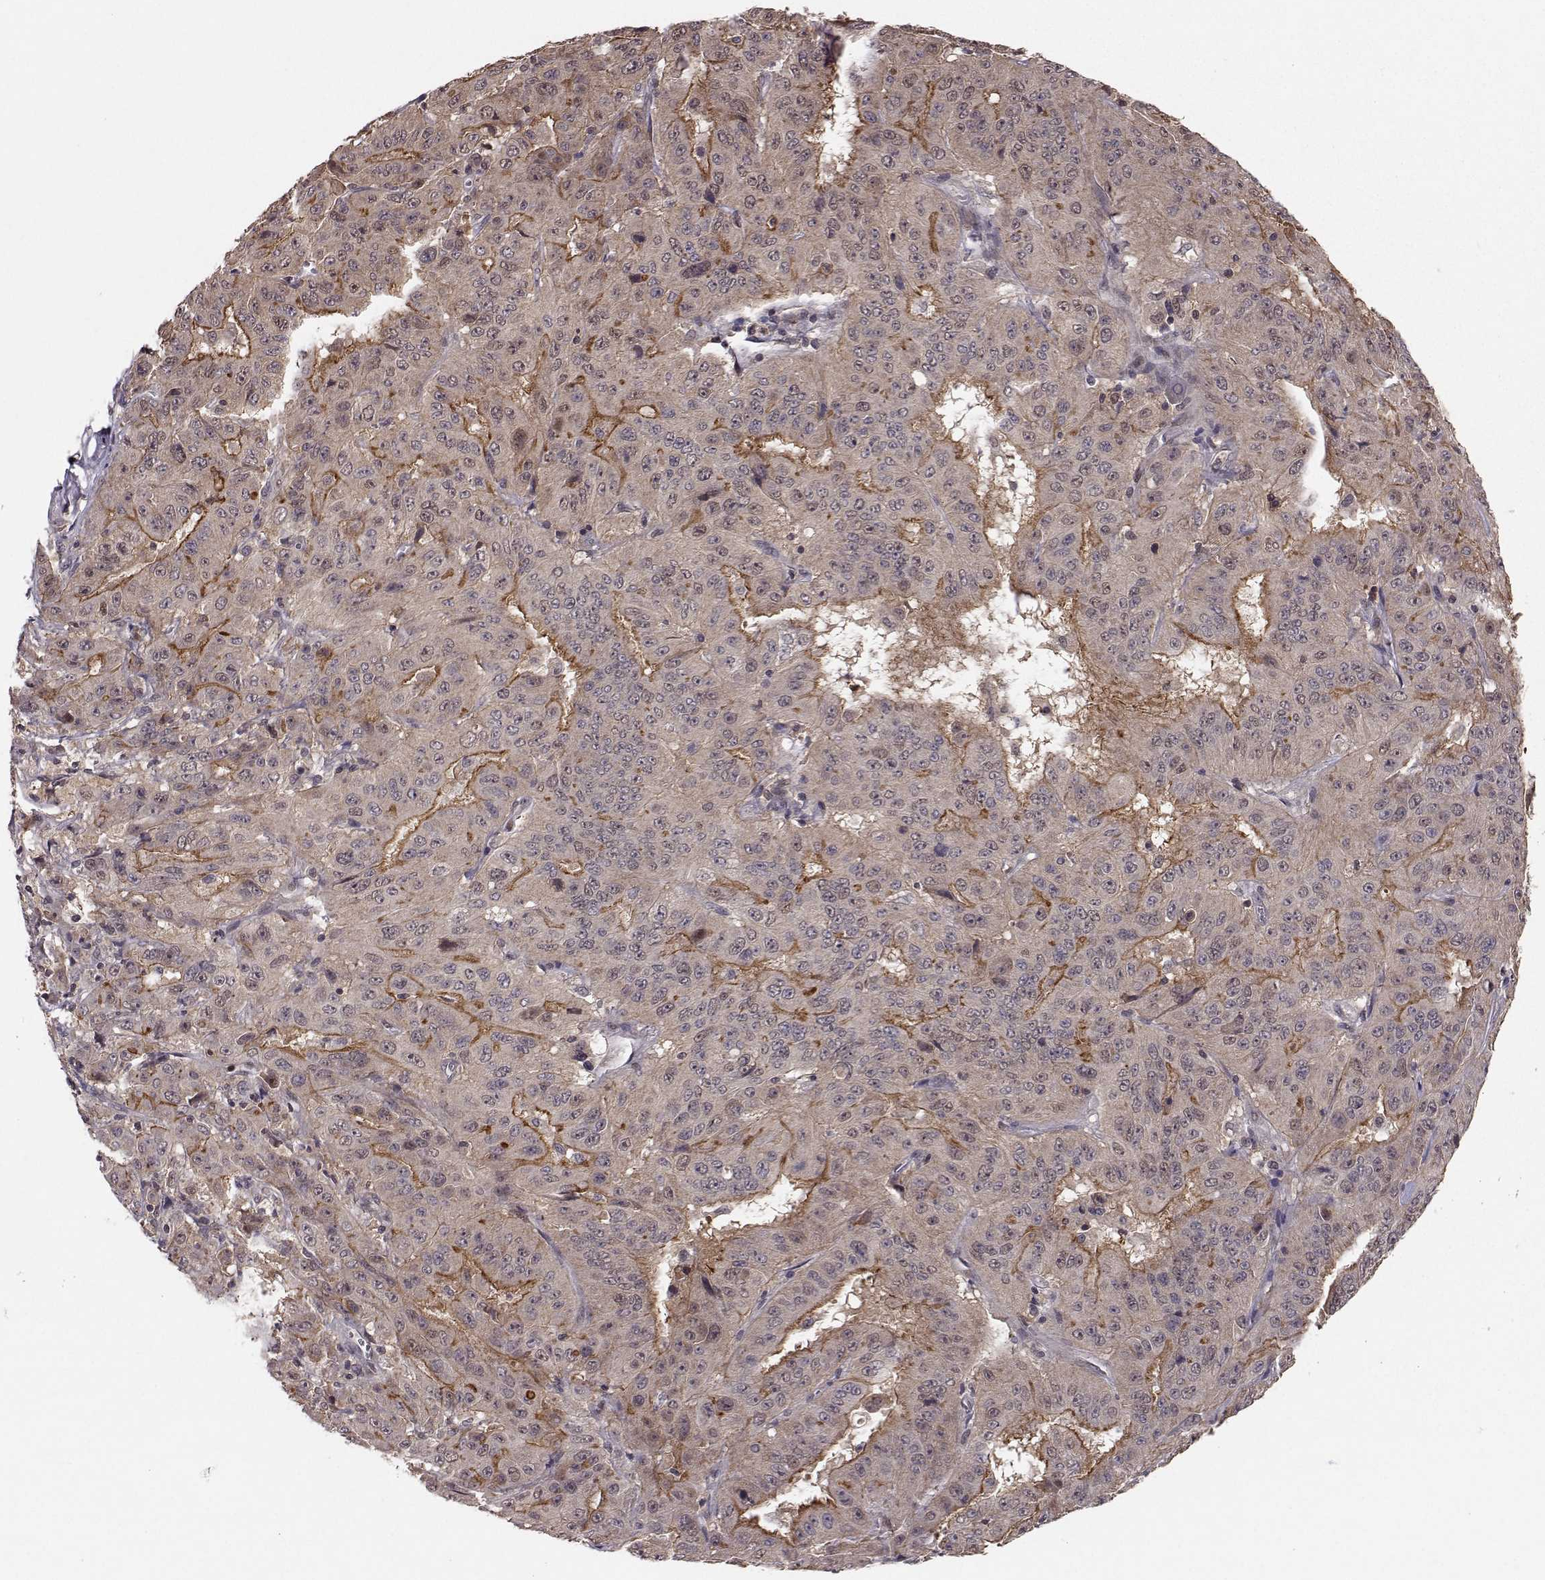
{"staining": {"intensity": "strong", "quantity": ">75%", "location": "cytoplasmic/membranous"}, "tissue": "pancreatic cancer", "cell_type": "Tumor cells", "image_type": "cancer", "snomed": [{"axis": "morphology", "description": "Adenocarcinoma, NOS"}, {"axis": "topography", "description": "Pancreas"}], "caption": "Approximately >75% of tumor cells in pancreatic cancer exhibit strong cytoplasmic/membranous protein expression as visualized by brown immunohistochemical staining.", "gene": "PLEKHG3", "patient": {"sex": "male", "age": 63}}